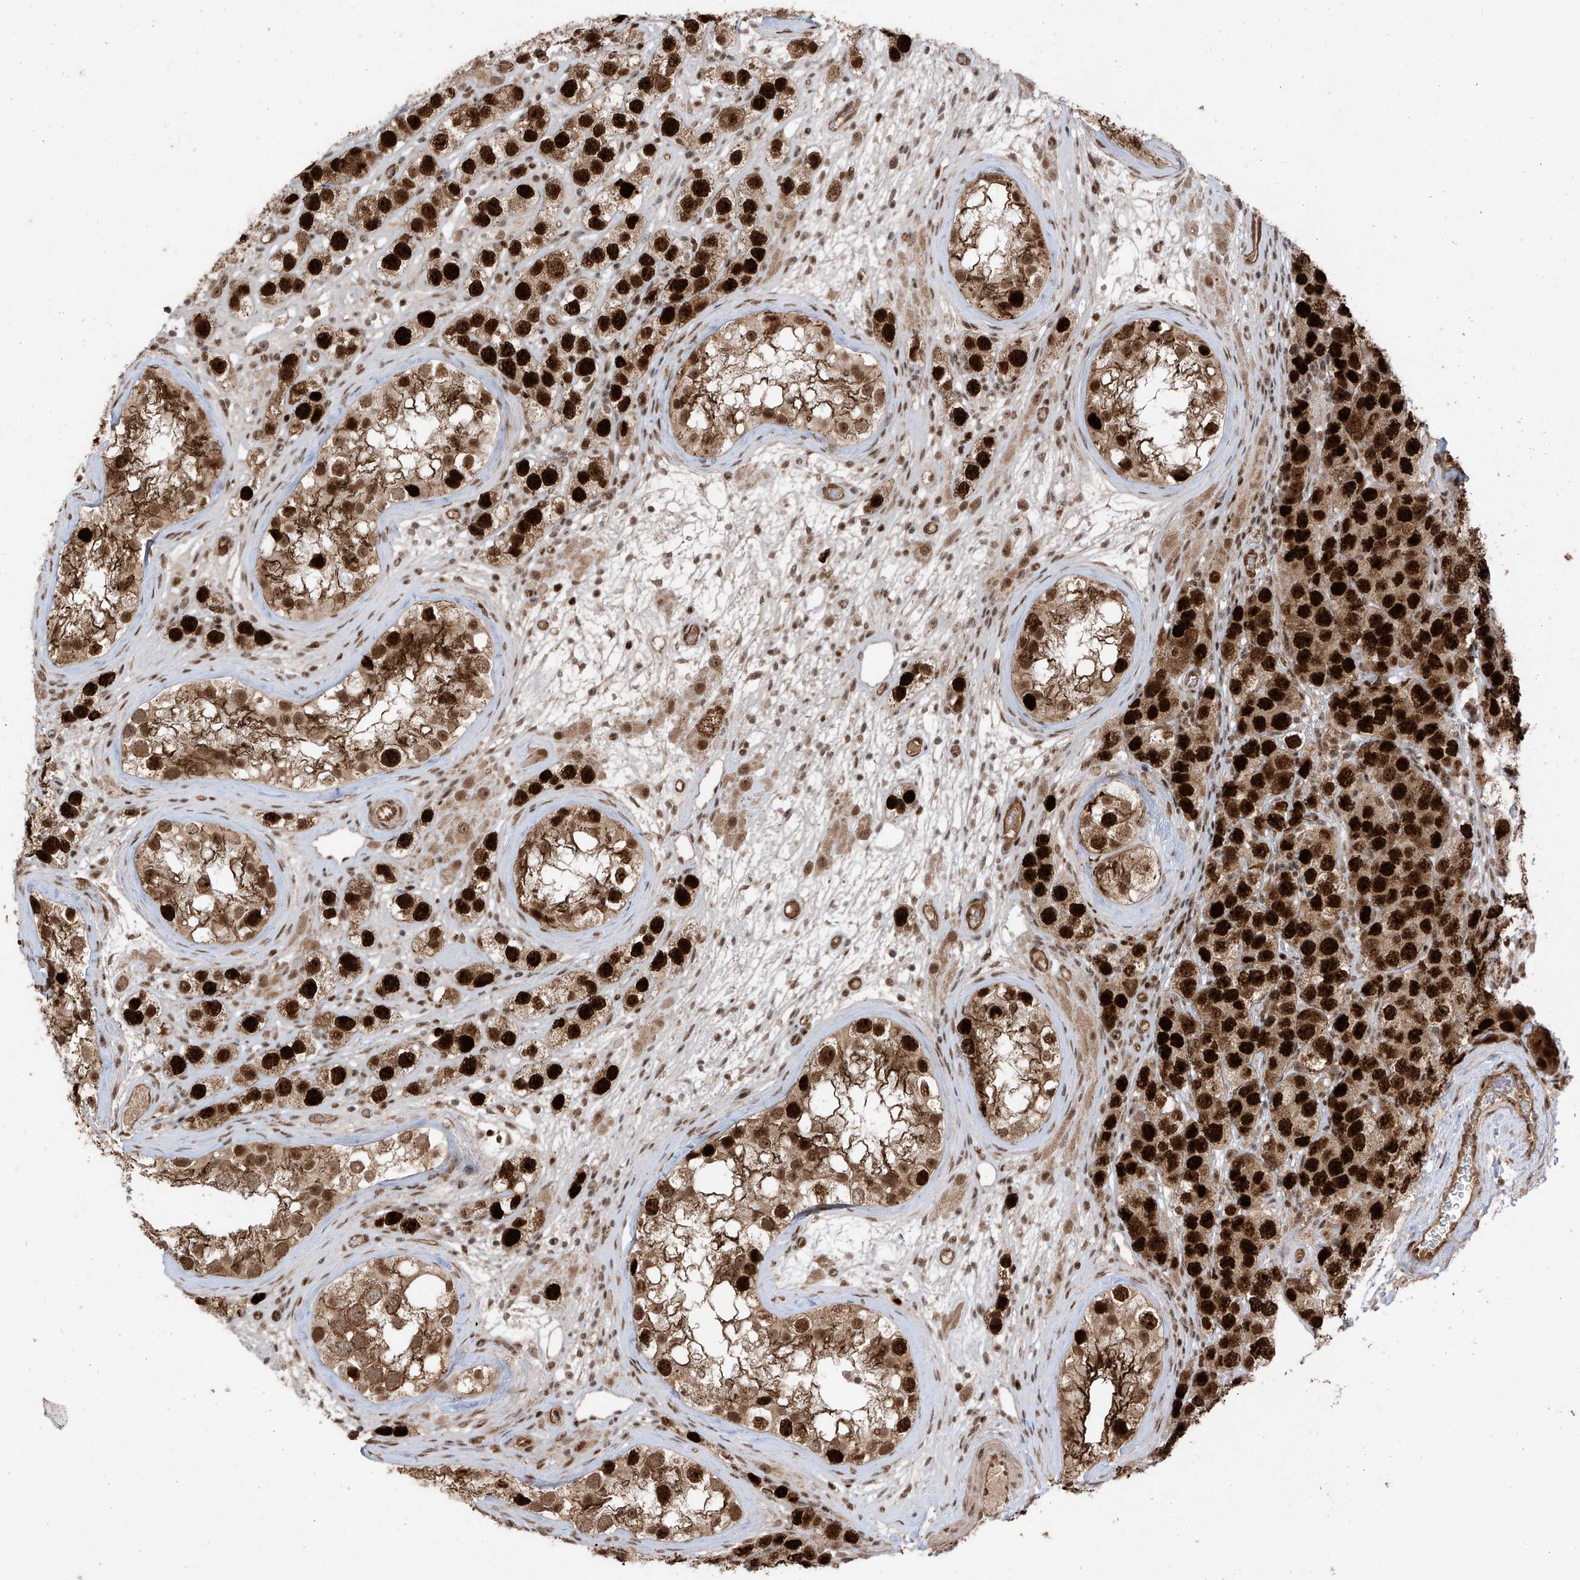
{"staining": {"intensity": "strong", "quantity": ">75%", "location": "nuclear"}, "tissue": "testis cancer", "cell_type": "Tumor cells", "image_type": "cancer", "snomed": [{"axis": "morphology", "description": "Seminoma, NOS"}, {"axis": "topography", "description": "Testis"}], "caption": "Immunohistochemistry of testis cancer (seminoma) demonstrates high levels of strong nuclear positivity in approximately >75% of tumor cells. Using DAB (brown) and hematoxylin (blue) stains, captured at high magnification using brightfield microscopy.", "gene": "ARHGEF3", "patient": {"sex": "male", "age": 28}}